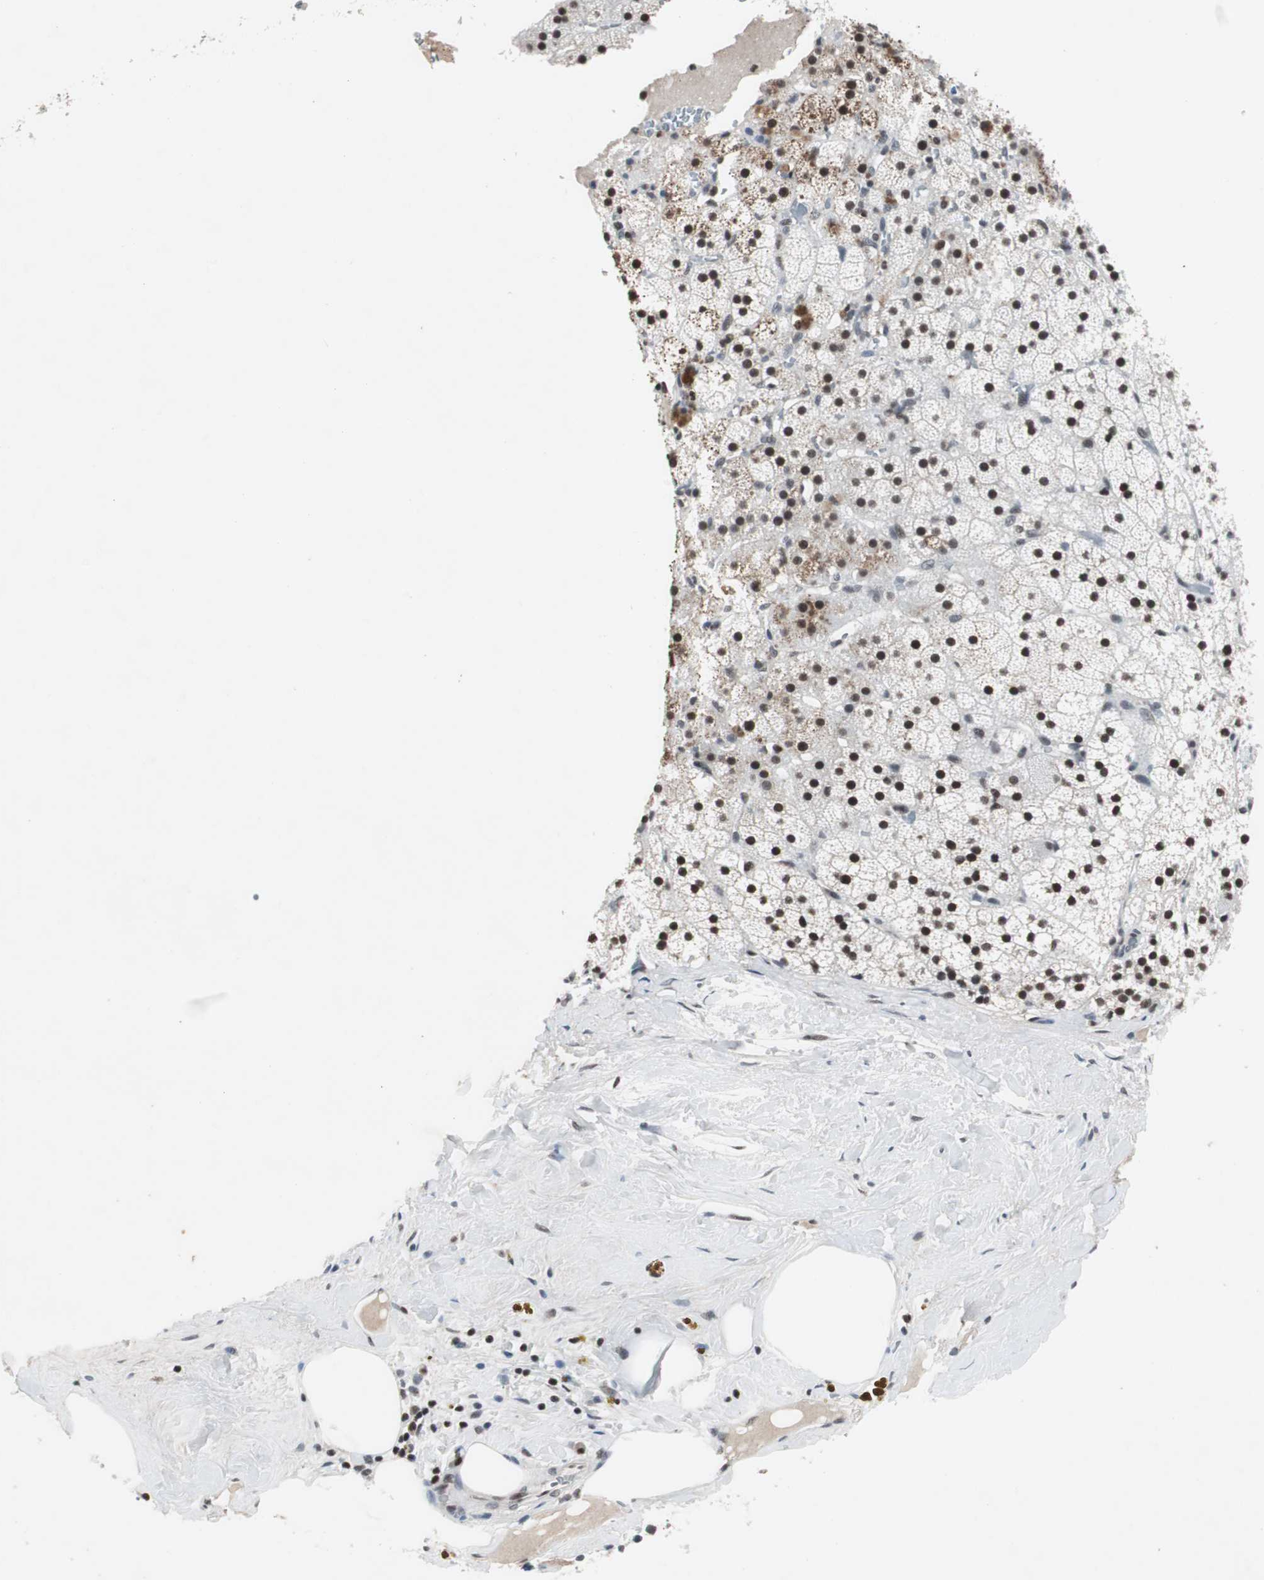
{"staining": {"intensity": "strong", "quantity": ">75%", "location": "nuclear"}, "tissue": "adrenal gland", "cell_type": "Glandular cells", "image_type": "normal", "snomed": [{"axis": "morphology", "description": "Normal tissue, NOS"}, {"axis": "topography", "description": "Adrenal gland"}], "caption": "Benign adrenal gland demonstrates strong nuclear staining in approximately >75% of glandular cells, visualized by immunohistochemistry. Using DAB (brown) and hematoxylin (blue) stains, captured at high magnification using brightfield microscopy.", "gene": "RAD9A", "patient": {"sex": "male", "age": 35}}